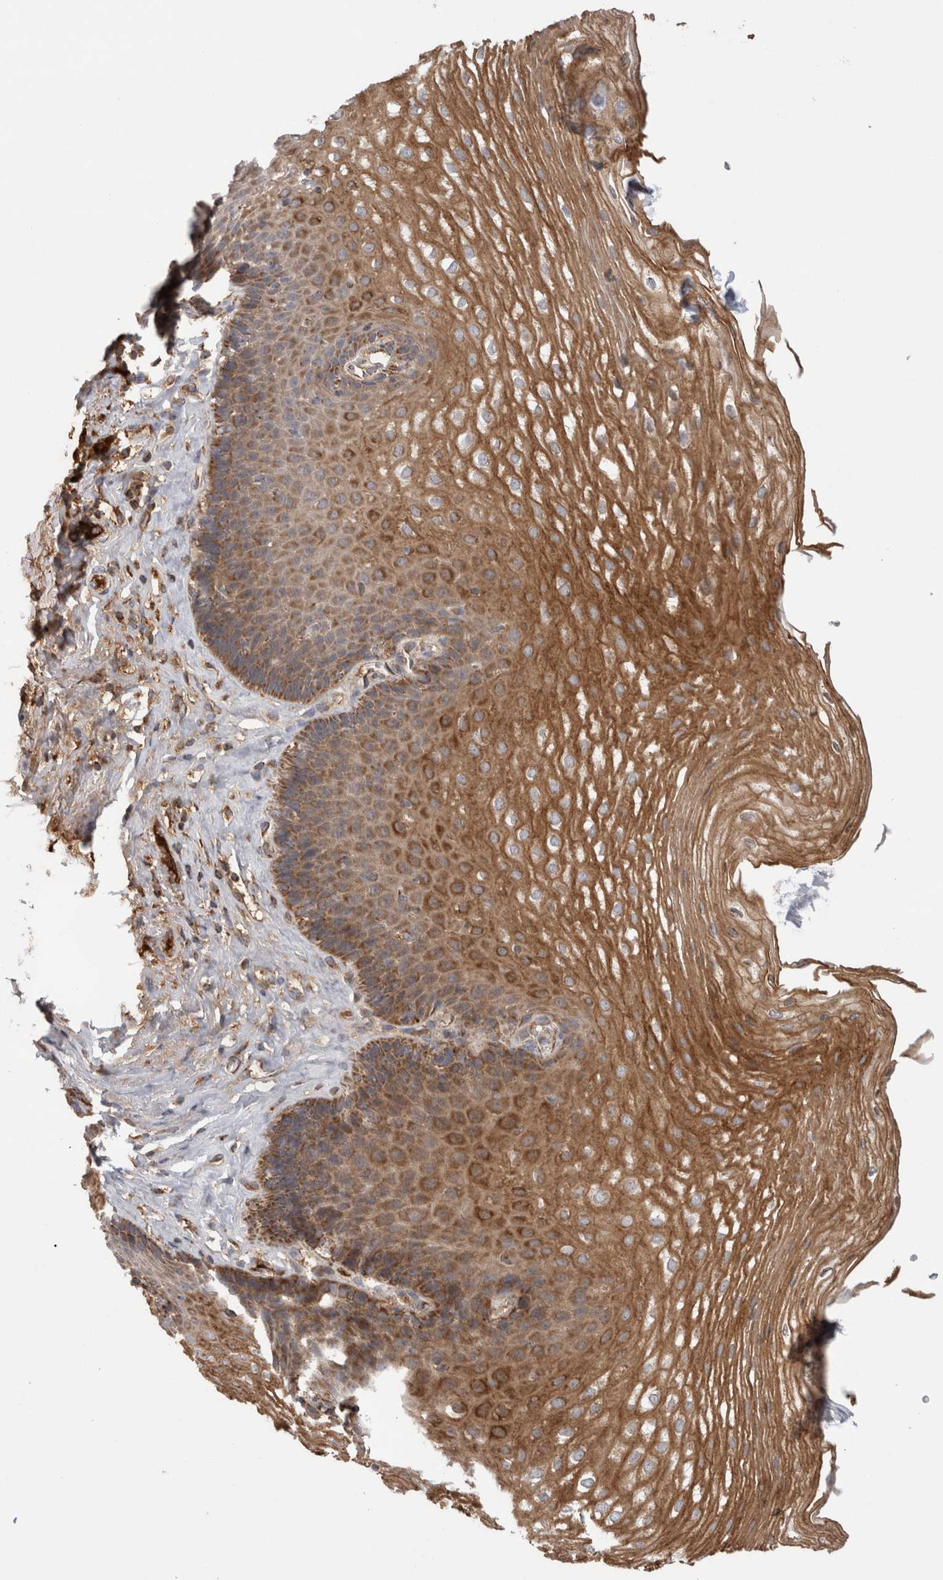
{"staining": {"intensity": "moderate", "quantity": ">75%", "location": "cytoplasmic/membranous"}, "tissue": "esophagus", "cell_type": "Squamous epithelial cells", "image_type": "normal", "snomed": [{"axis": "morphology", "description": "Normal tissue, NOS"}, {"axis": "topography", "description": "Esophagus"}], "caption": "Moderate cytoplasmic/membranous staining is present in about >75% of squamous epithelial cells in normal esophagus. (IHC, brightfield microscopy, high magnification).", "gene": "DARS2", "patient": {"sex": "female", "age": 66}}